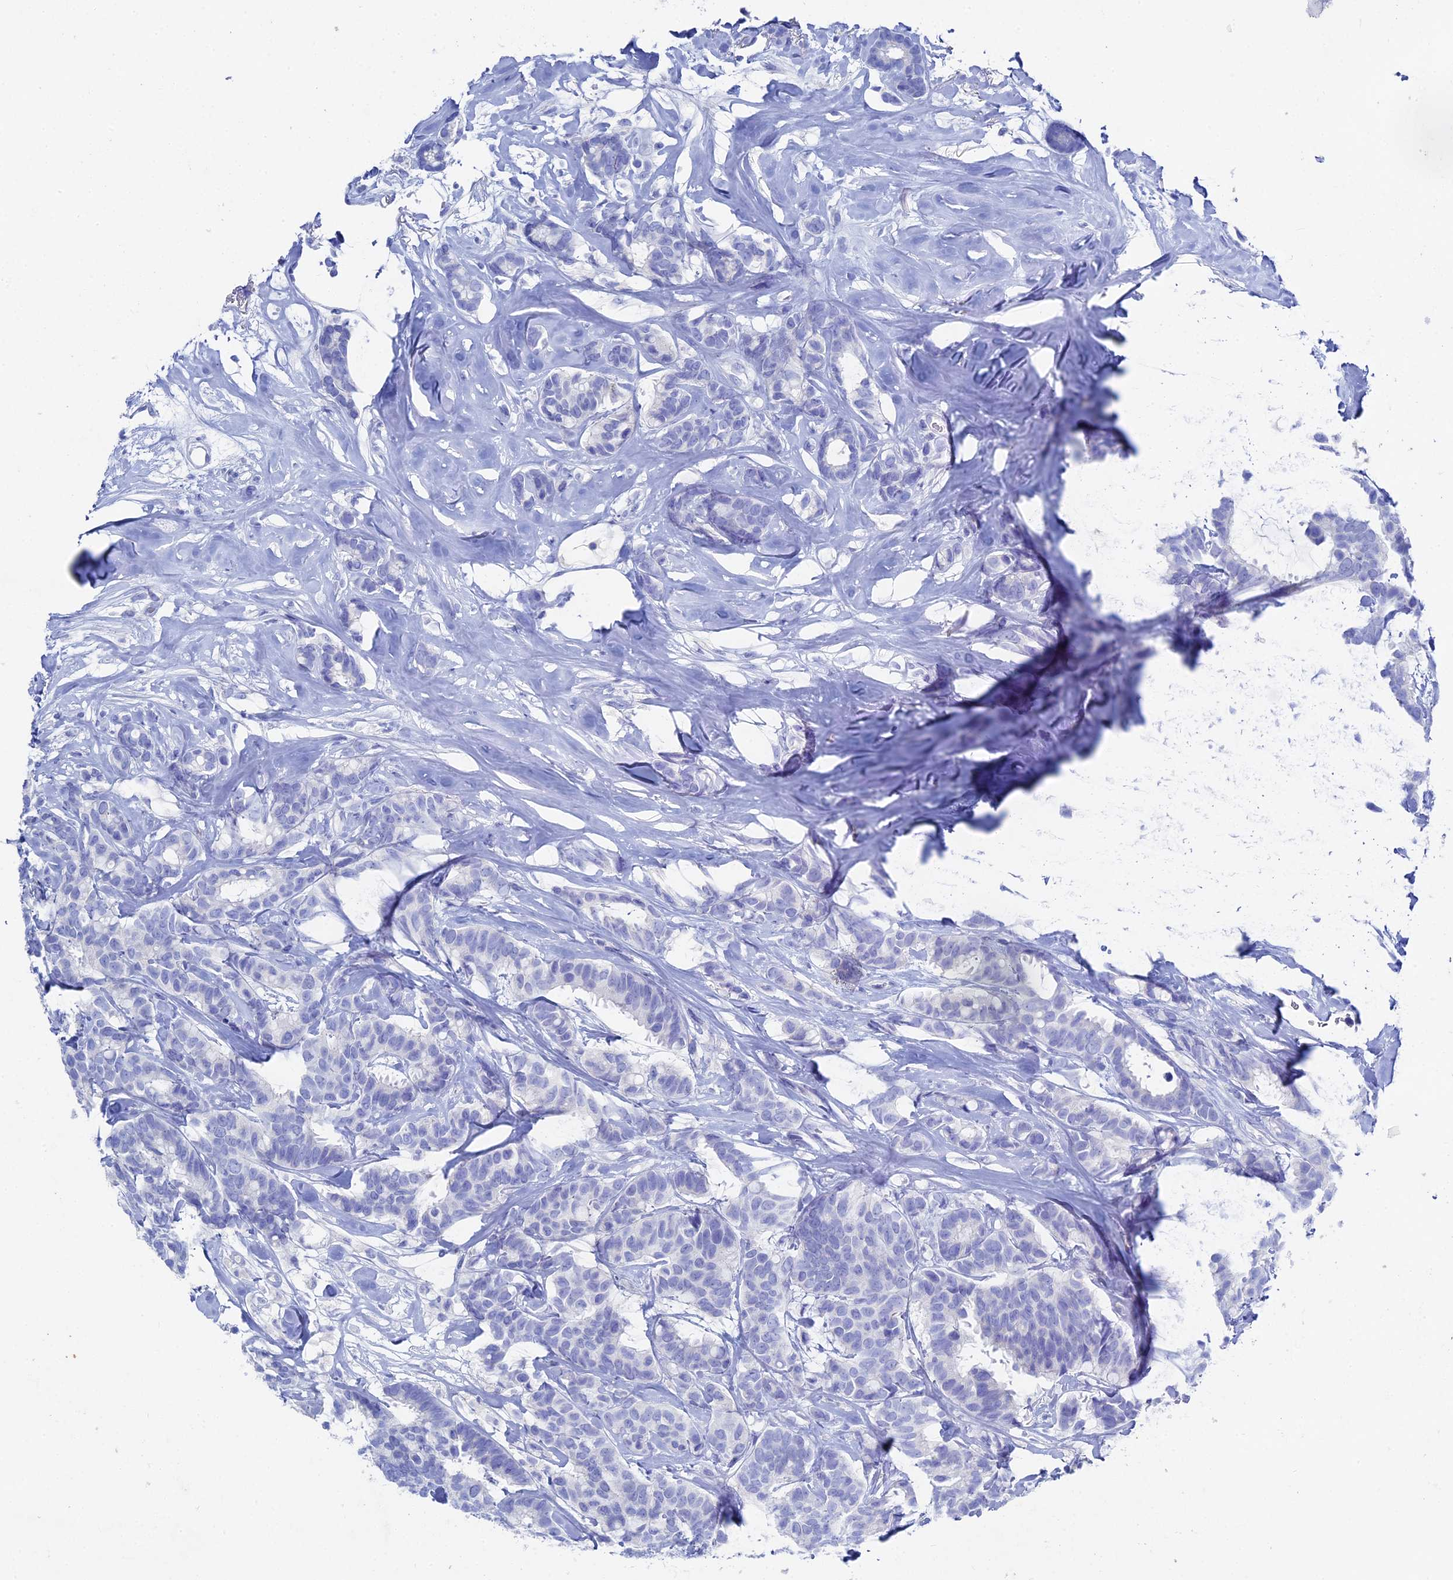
{"staining": {"intensity": "negative", "quantity": "none", "location": "none"}, "tissue": "breast cancer", "cell_type": "Tumor cells", "image_type": "cancer", "snomed": [{"axis": "morphology", "description": "Duct carcinoma"}, {"axis": "topography", "description": "Breast"}], "caption": "This image is of breast cancer stained with IHC to label a protein in brown with the nuclei are counter-stained blue. There is no staining in tumor cells. Nuclei are stained in blue.", "gene": "UNC119", "patient": {"sex": "female", "age": 87}}